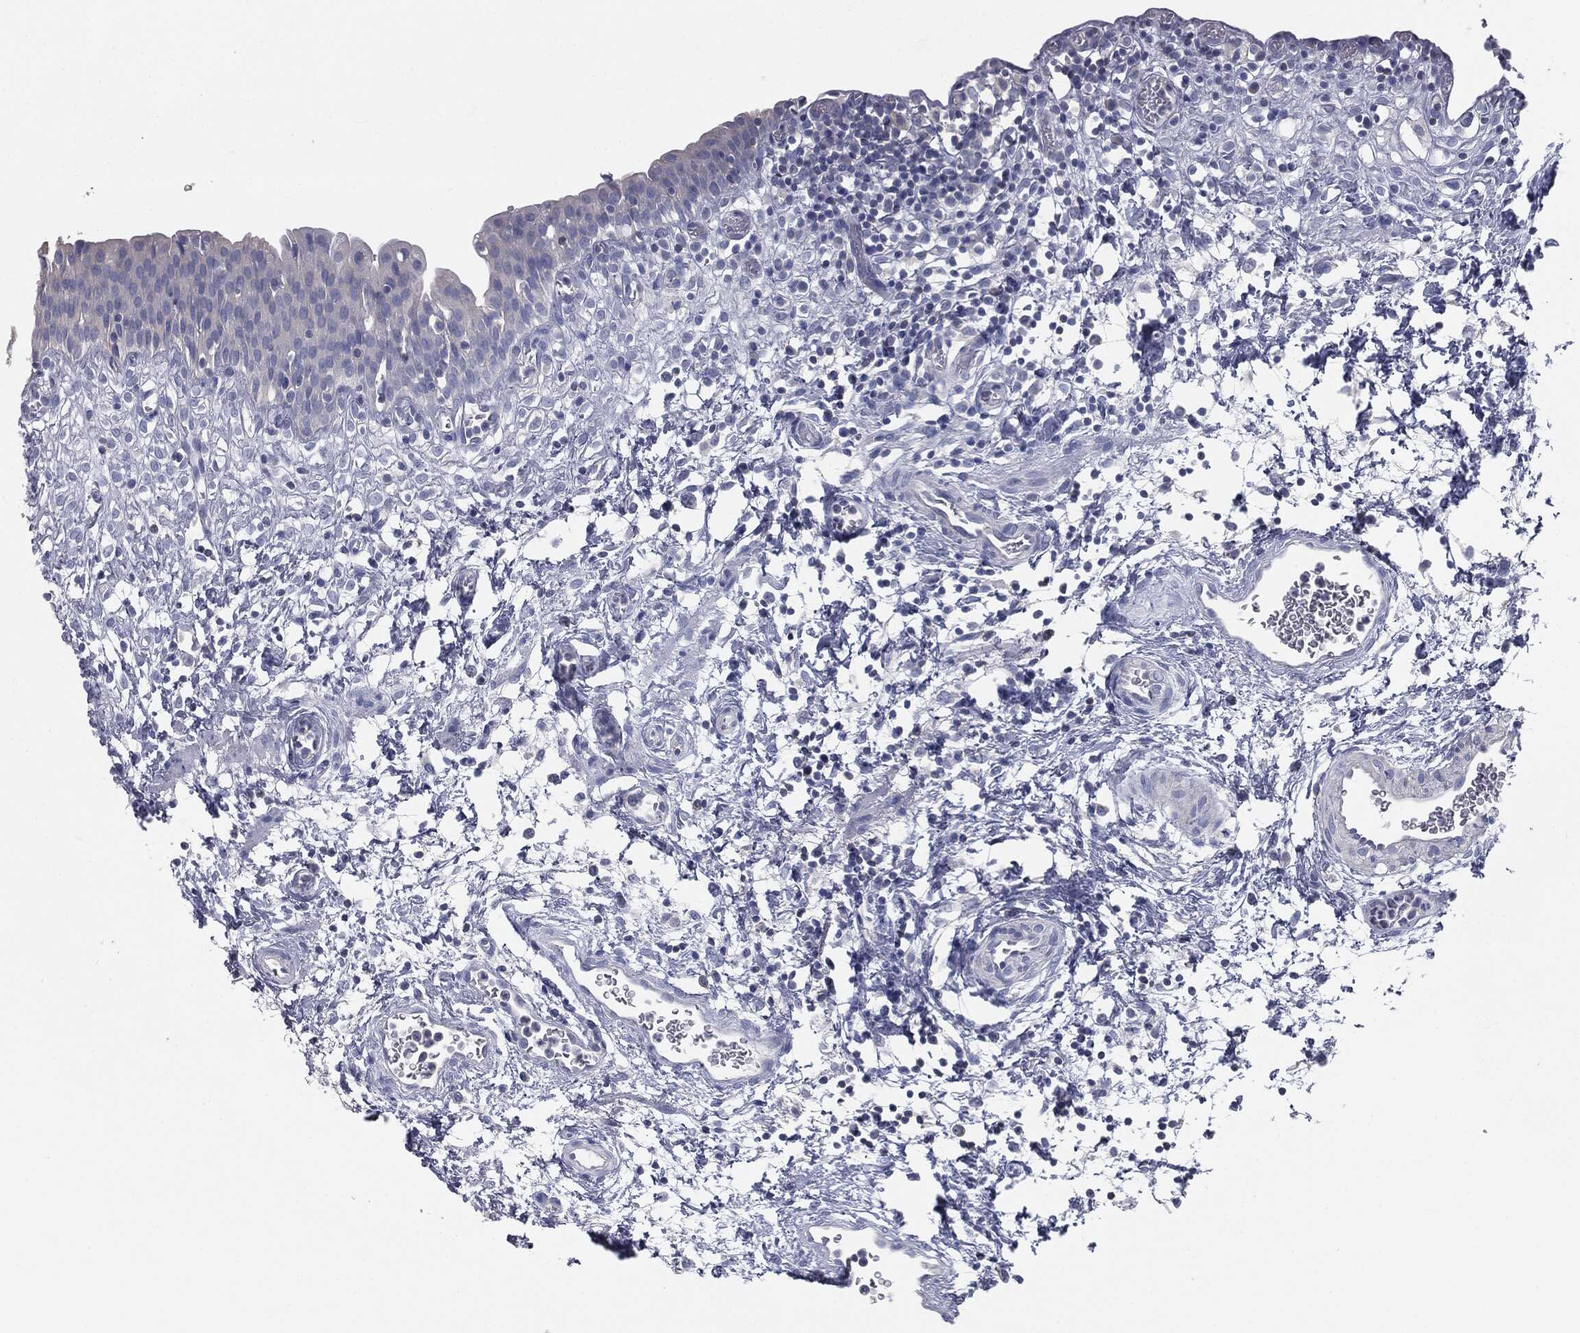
{"staining": {"intensity": "negative", "quantity": "none", "location": "none"}, "tissue": "urinary bladder", "cell_type": "Urothelial cells", "image_type": "normal", "snomed": [{"axis": "morphology", "description": "Normal tissue, NOS"}, {"axis": "topography", "description": "Urinary bladder"}], "caption": "Urinary bladder stained for a protein using IHC reveals no staining urothelial cells.", "gene": "CAV3", "patient": {"sex": "male", "age": 37}}